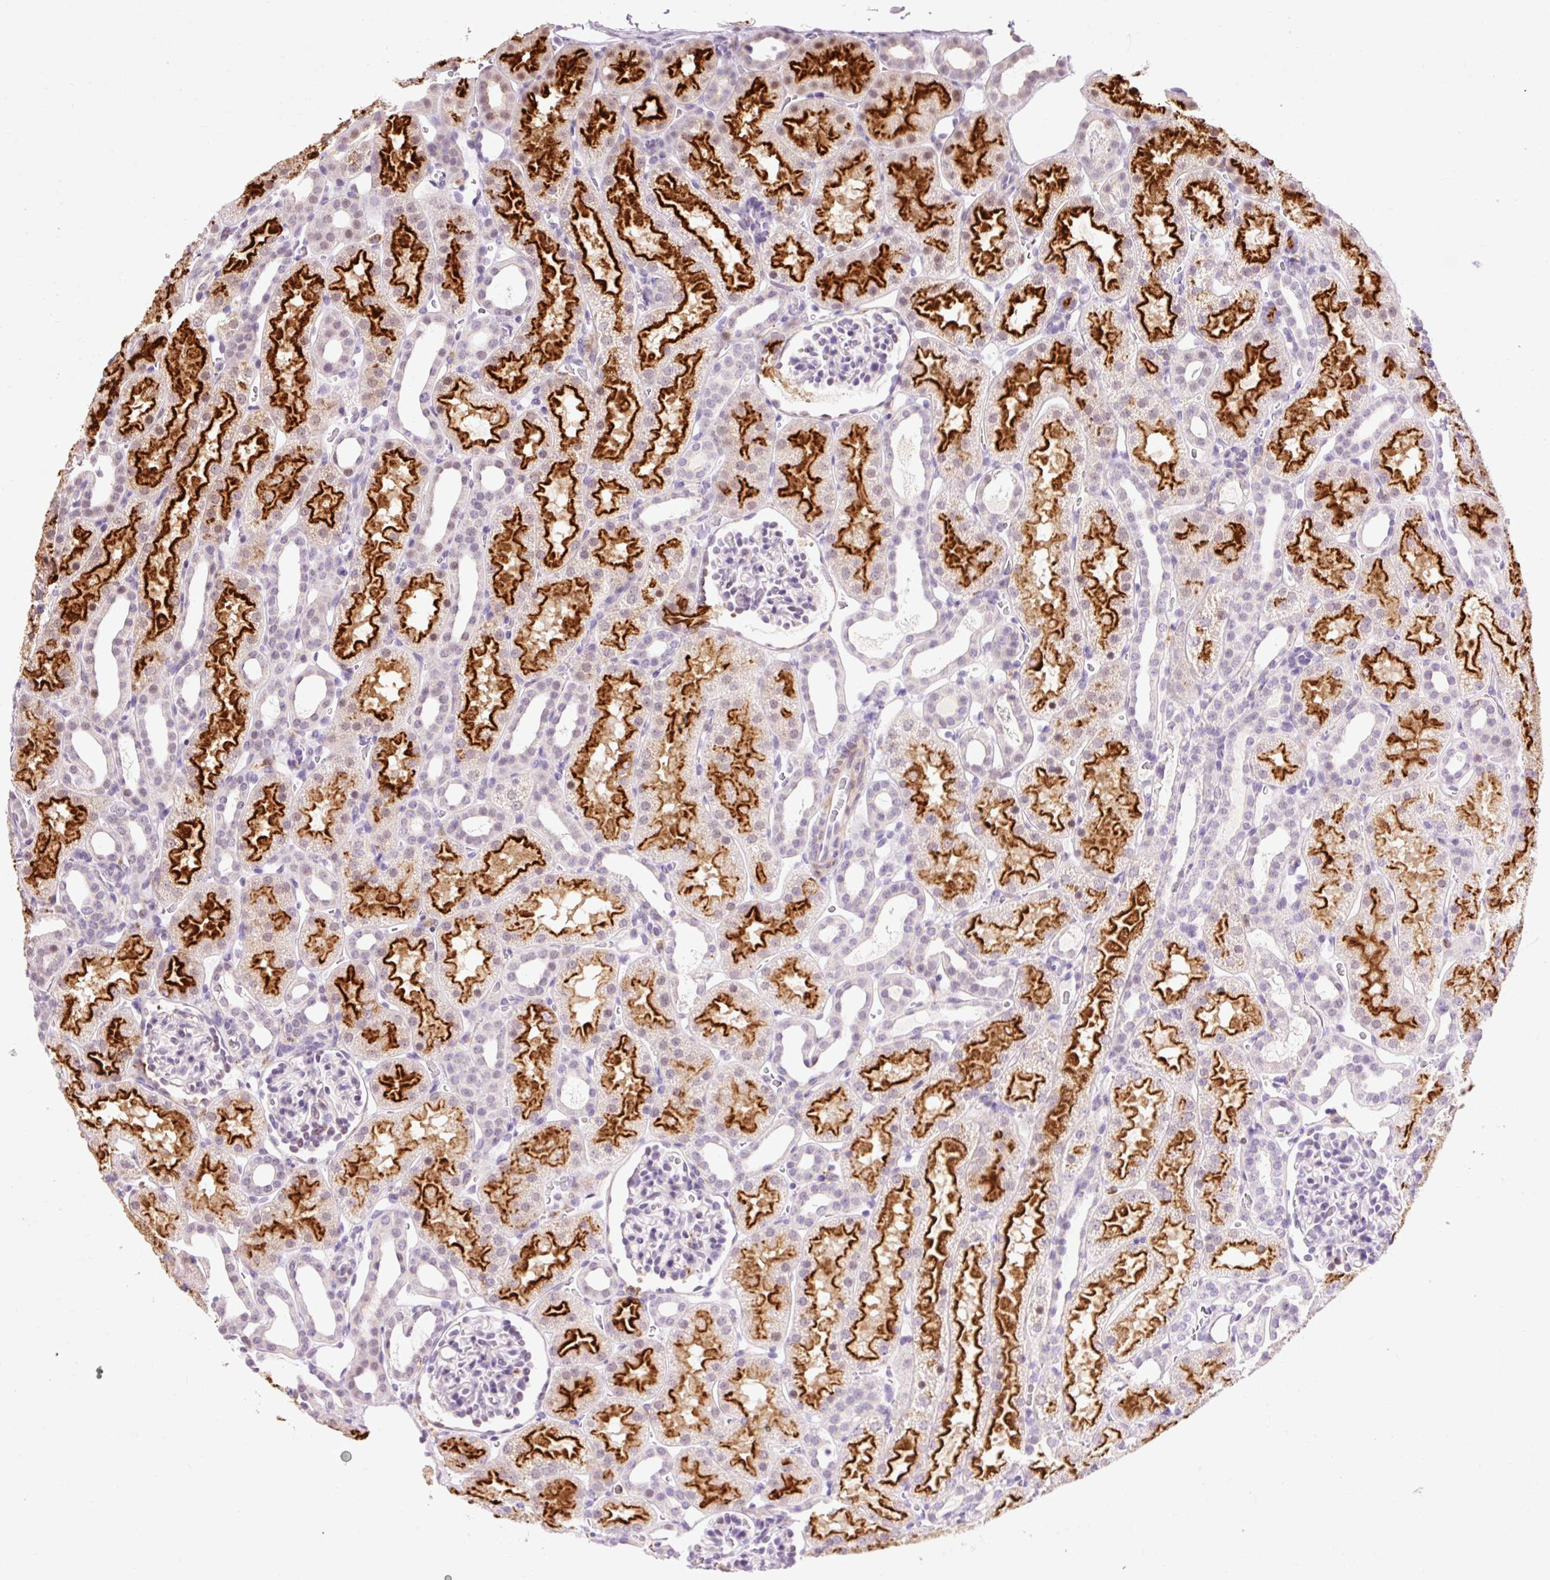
{"staining": {"intensity": "negative", "quantity": "none", "location": "none"}, "tissue": "kidney", "cell_type": "Cells in glomeruli", "image_type": "normal", "snomed": [{"axis": "morphology", "description": "Normal tissue, NOS"}, {"axis": "topography", "description": "Kidney"}], "caption": "Kidney stained for a protein using immunohistochemistry shows no positivity cells in glomeruli.", "gene": "LY86", "patient": {"sex": "male", "age": 2}}